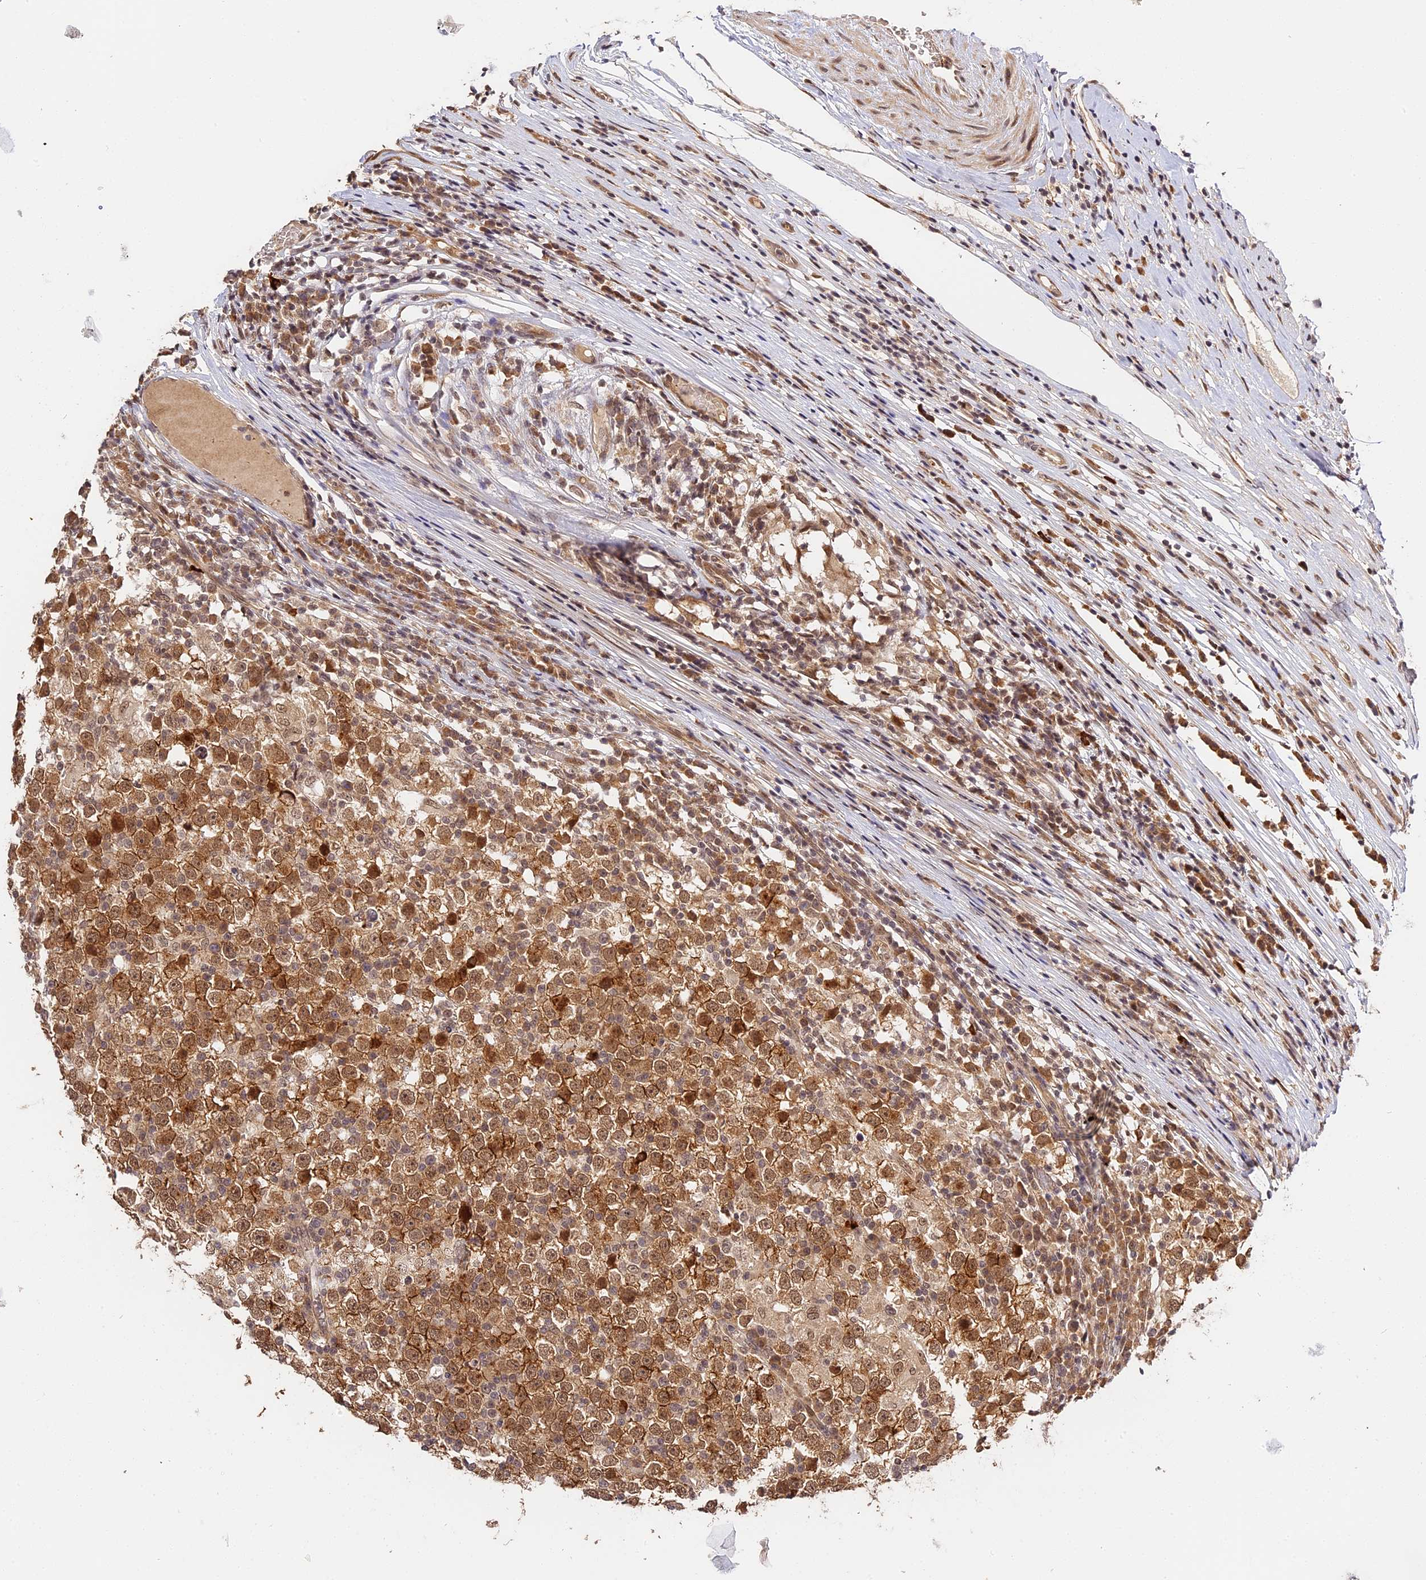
{"staining": {"intensity": "moderate", "quantity": ">75%", "location": "cytoplasmic/membranous,nuclear"}, "tissue": "testis cancer", "cell_type": "Tumor cells", "image_type": "cancer", "snomed": [{"axis": "morphology", "description": "Seminoma, NOS"}, {"axis": "topography", "description": "Testis"}], "caption": "Moderate cytoplasmic/membranous and nuclear staining is appreciated in about >75% of tumor cells in testis seminoma.", "gene": "IMPACT", "patient": {"sex": "male", "age": 65}}